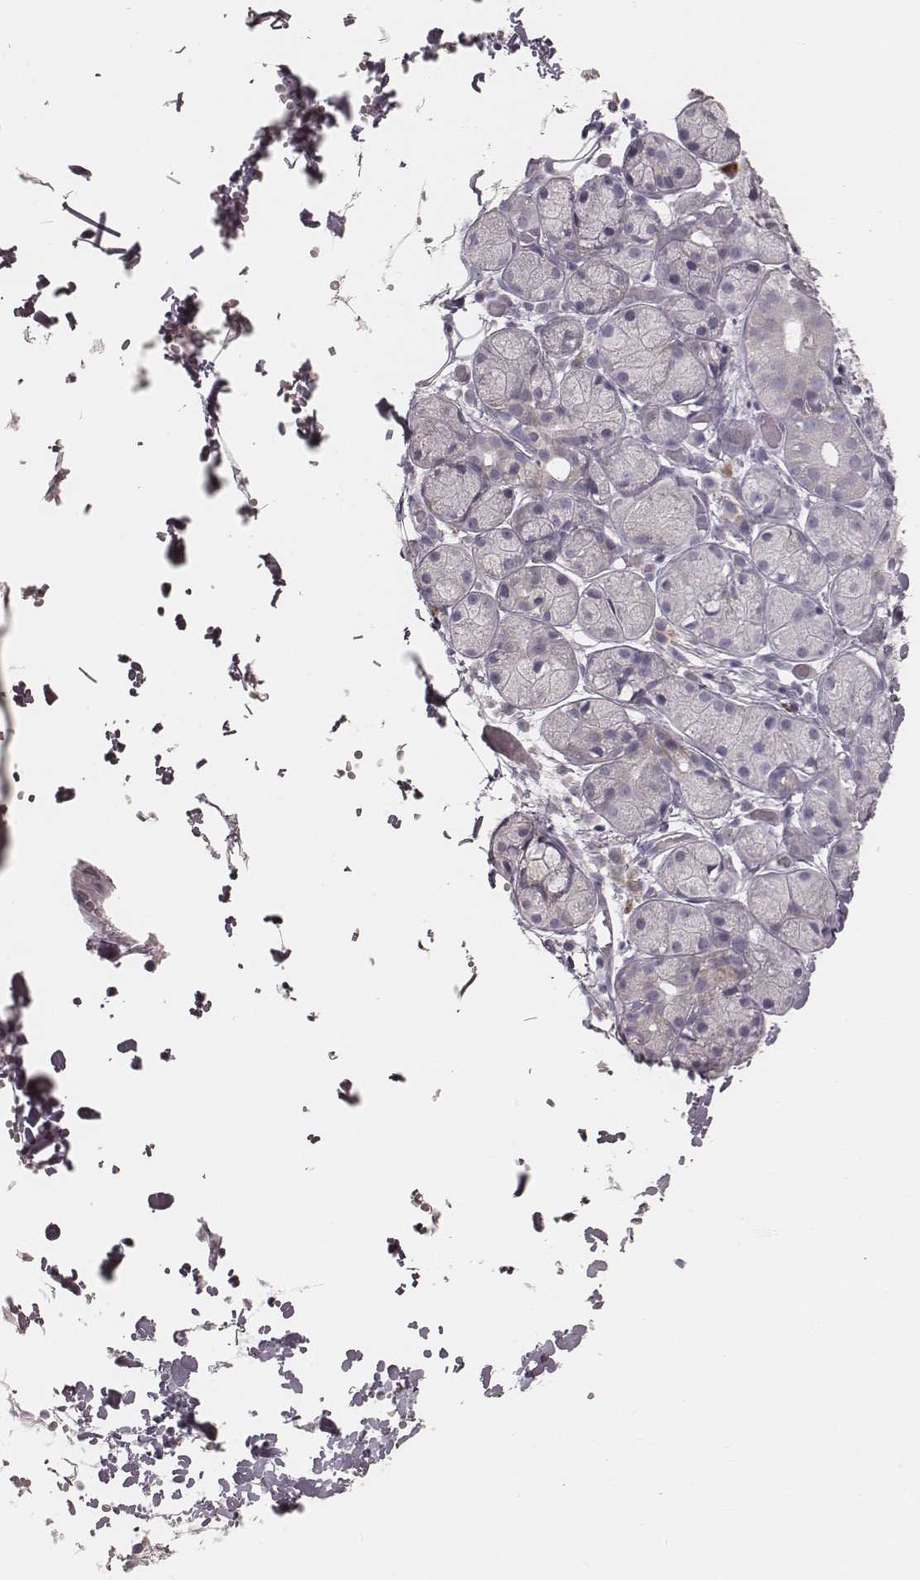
{"staining": {"intensity": "negative", "quantity": "none", "location": "none"}, "tissue": "salivary gland", "cell_type": "Glandular cells", "image_type": "normal", "snomed": [{"axis": "morphology", "description": "Normal tissue, NOS"}, {"axis": "topography", "description": "Salivary gland"}, {"axis": "topography", "description": "Peripheral nerve tissue"}], "caption": "Salivary gland was stained to show a protein in brown. There is no significant staining in glandular cells.", "gene": "KIF5C", "patient": {"sex": "male", "age": 71}}